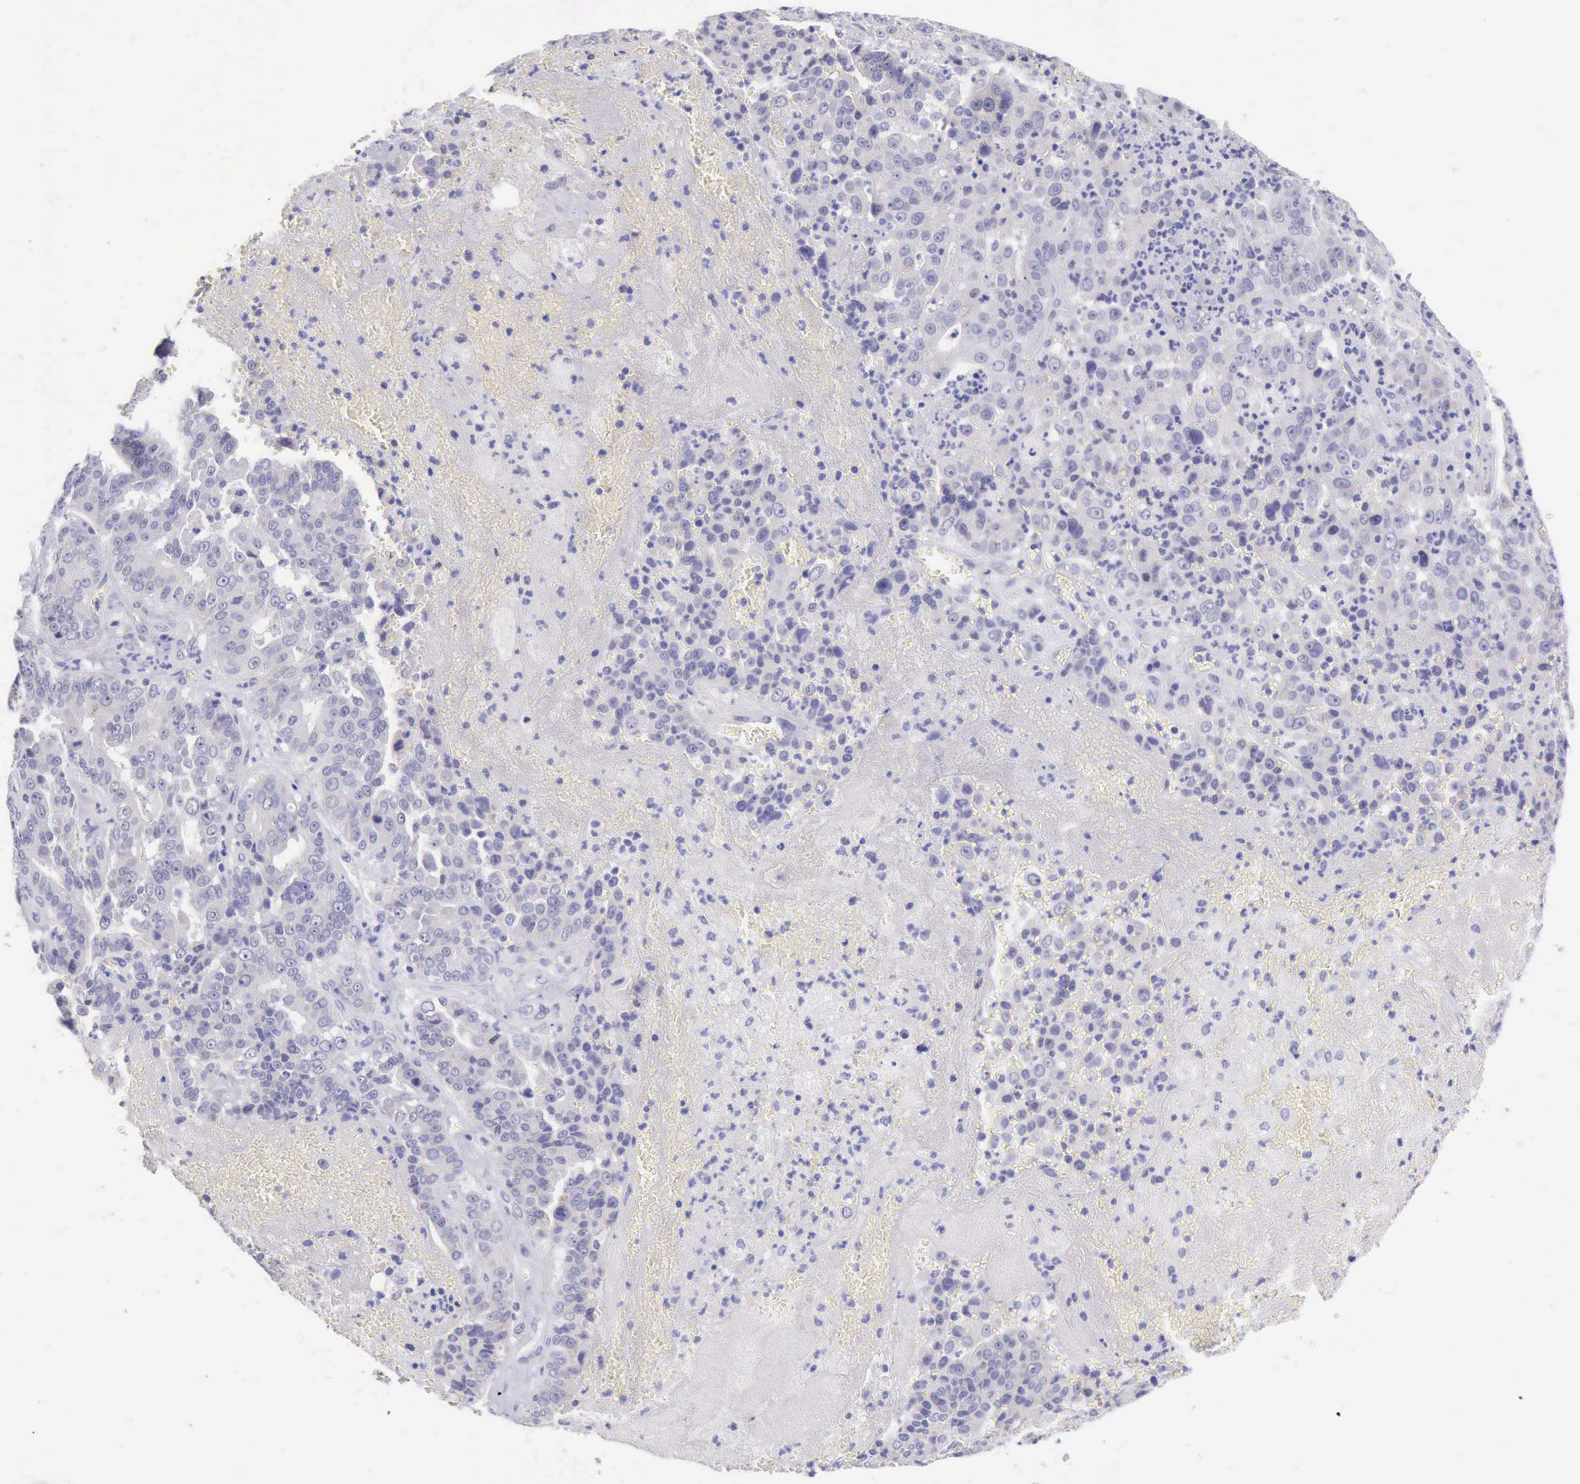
{"staining": {"intensity": "negative", "quantity": "none", "location": "none"}, "tissue": "liver cancer", "cell_type": "Tumor cells", "image_type": "cancer", "snomed": [{"axis": "morphology", "description": "Cholangiocarcinoma"}, {"axis": "topography", "description": "Liver"}], "caption": "An image of cholangiocarcinoma (liver) stained for a protein shows no brown staining in tumor cells. (DAB (3,3'-diaminobenzidine) immunohistochemistry (IHC) visualized using brightfield microscopy, high magnification).", "gene": "LRFN5", "patient": {"sex": "female", "age": 79}}